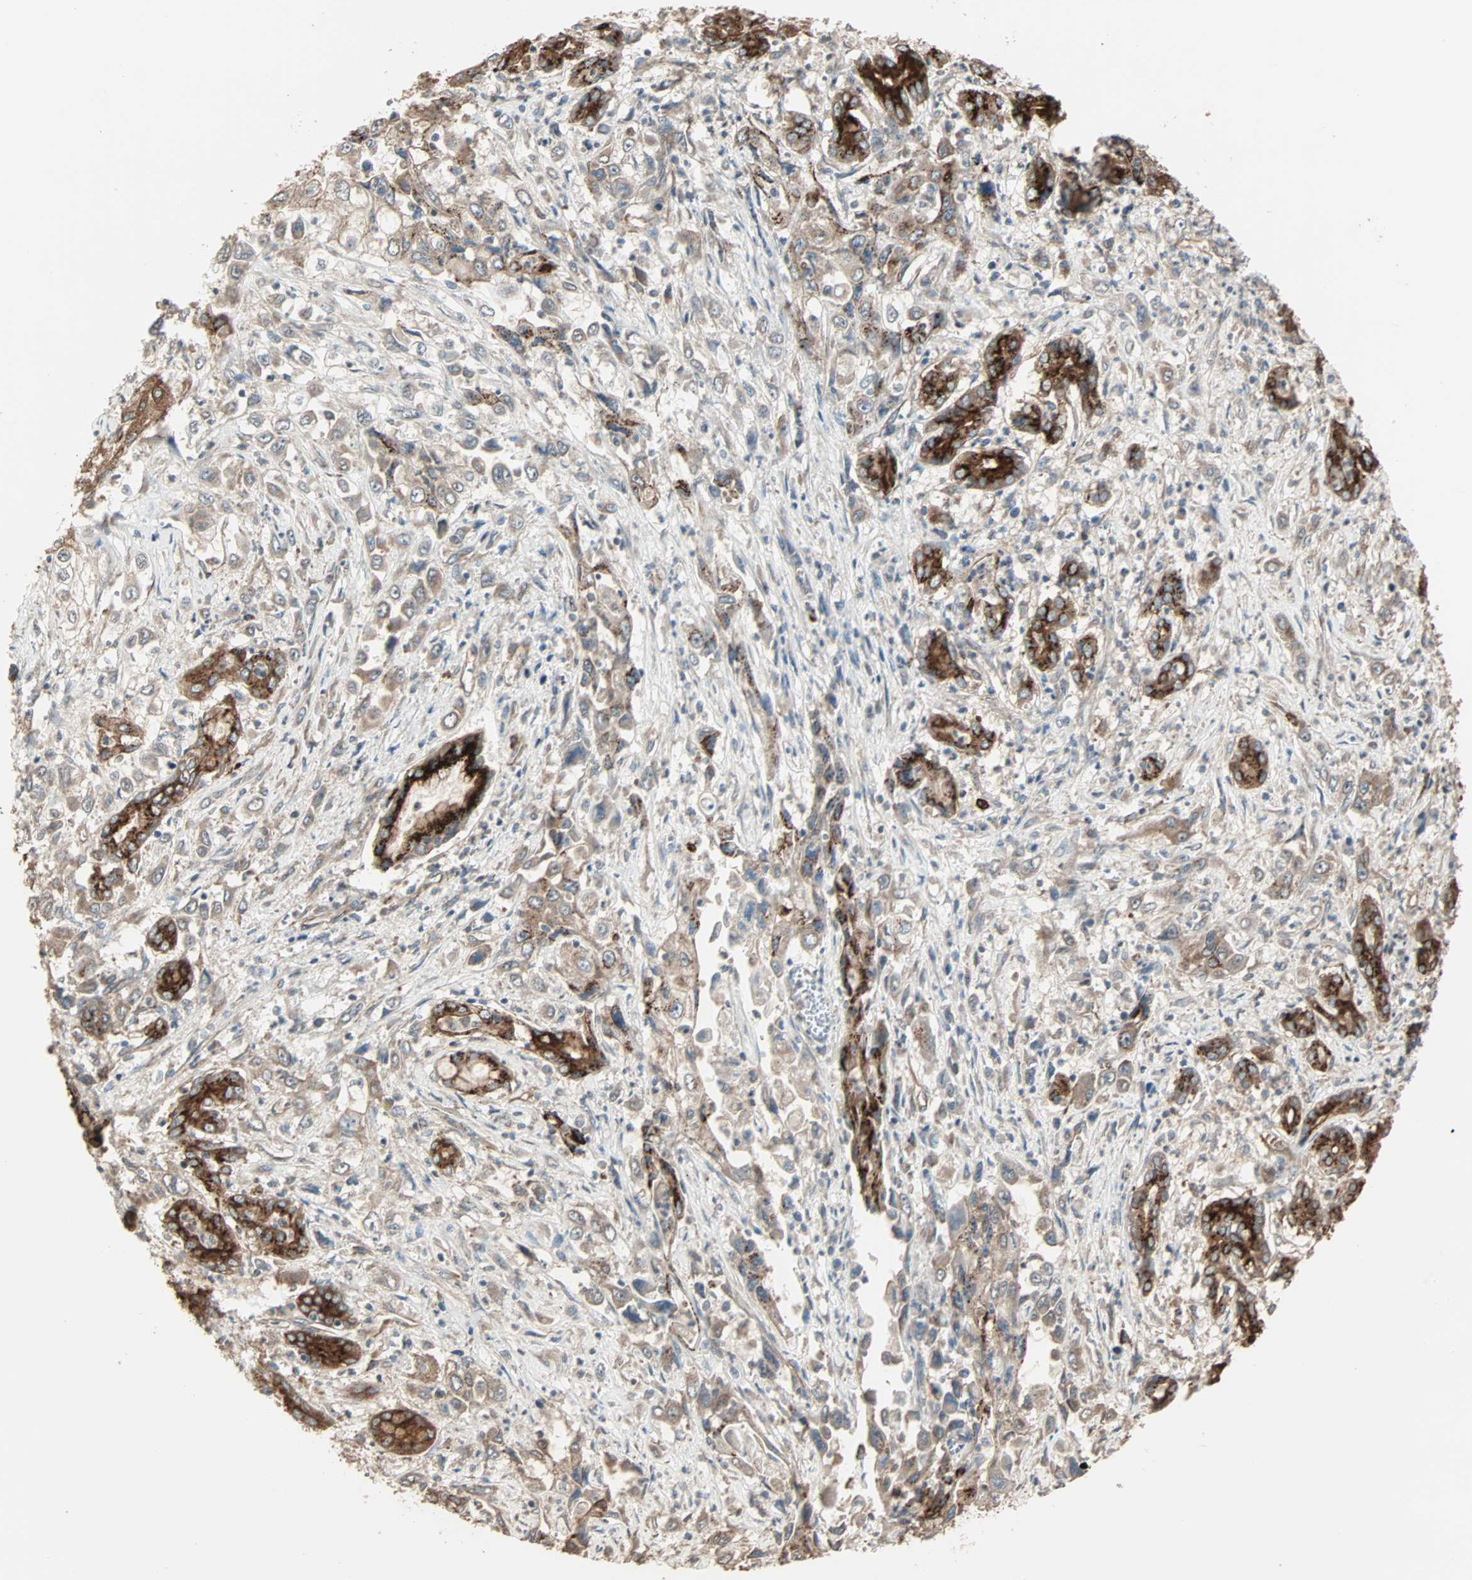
{"staining": {"intensity": "weak", "quantity": ">75%", "location": "cytoplasmic/membranous"}, "tissue": "pancreatic cancer", "cell_type": "Tumor cells", "image_type": "cancer", "snomed": [{"axis": "morphology", "description": "Adenocarcinoma, NOS"}, {"axis": "topography", "description": "Pancreas"}], "caption": "Weak cytoplasmic/membranous positivity for a protein is seen in approximately >75% of tumor cells of pancreatic adenocarcinoma using immunohistochemistry (IHC).", "gene": "GALNT3", "patient": {"sex": "male", "age": 70}}